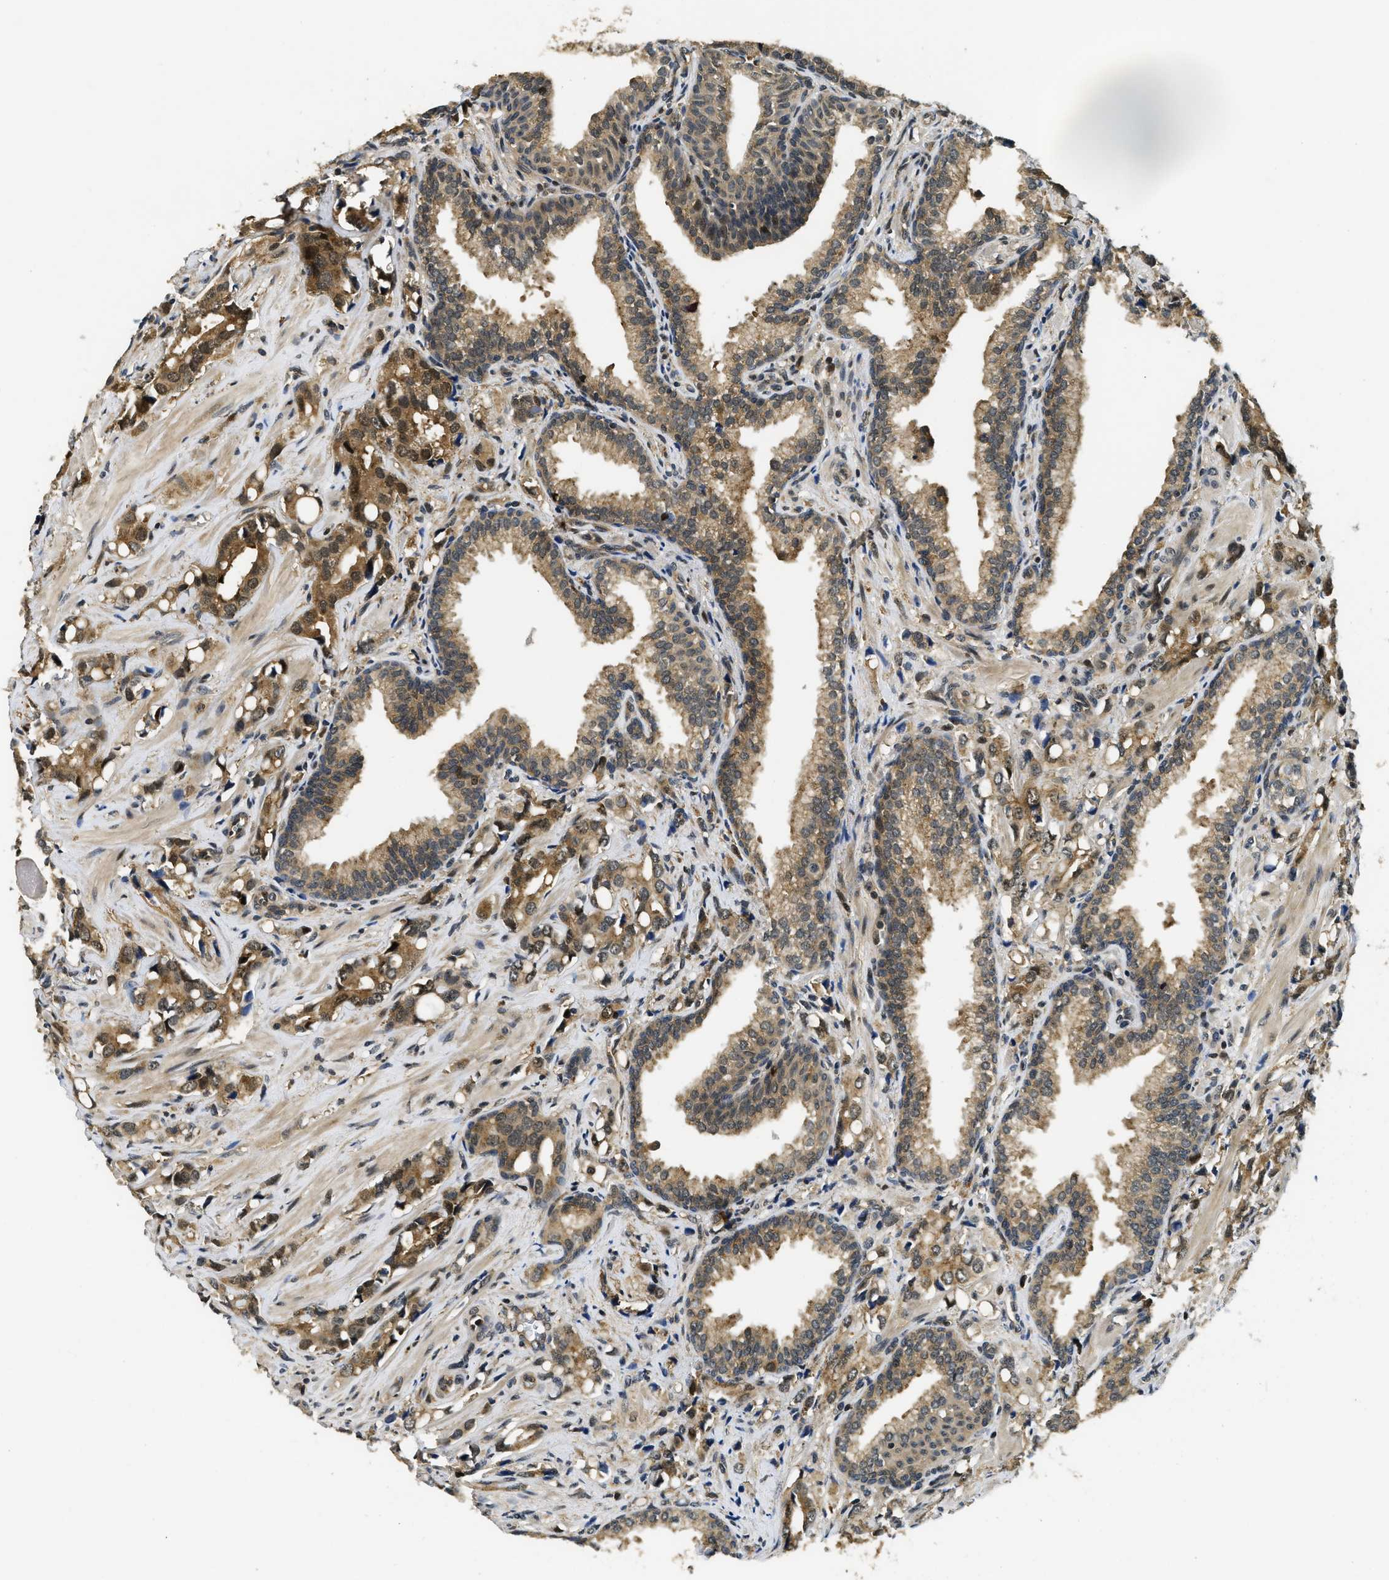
{"staining": {"intensity": "moderate", "quantity": ">75%", "location": "cytoplasmic/membranous"}, "tissue": "prostate cancer", "cell_type": "Tumor cells", "image_type": "cancer", "snomed": [{"axis": "morphology", "description": "Adenocarcinoma, High grade"}, {"axis": "topography", "description": "Prostate"}], "caption": "The photomicrograph demonstrates immunohistochemical staining of high-grade adenocarcinoma (prostate). There is moderate cytoplasmic/membranous positivity is seen in about >75% of tumor cells.", "gene": "ADSL", "patient": {"sex": "male", "age": 52}}